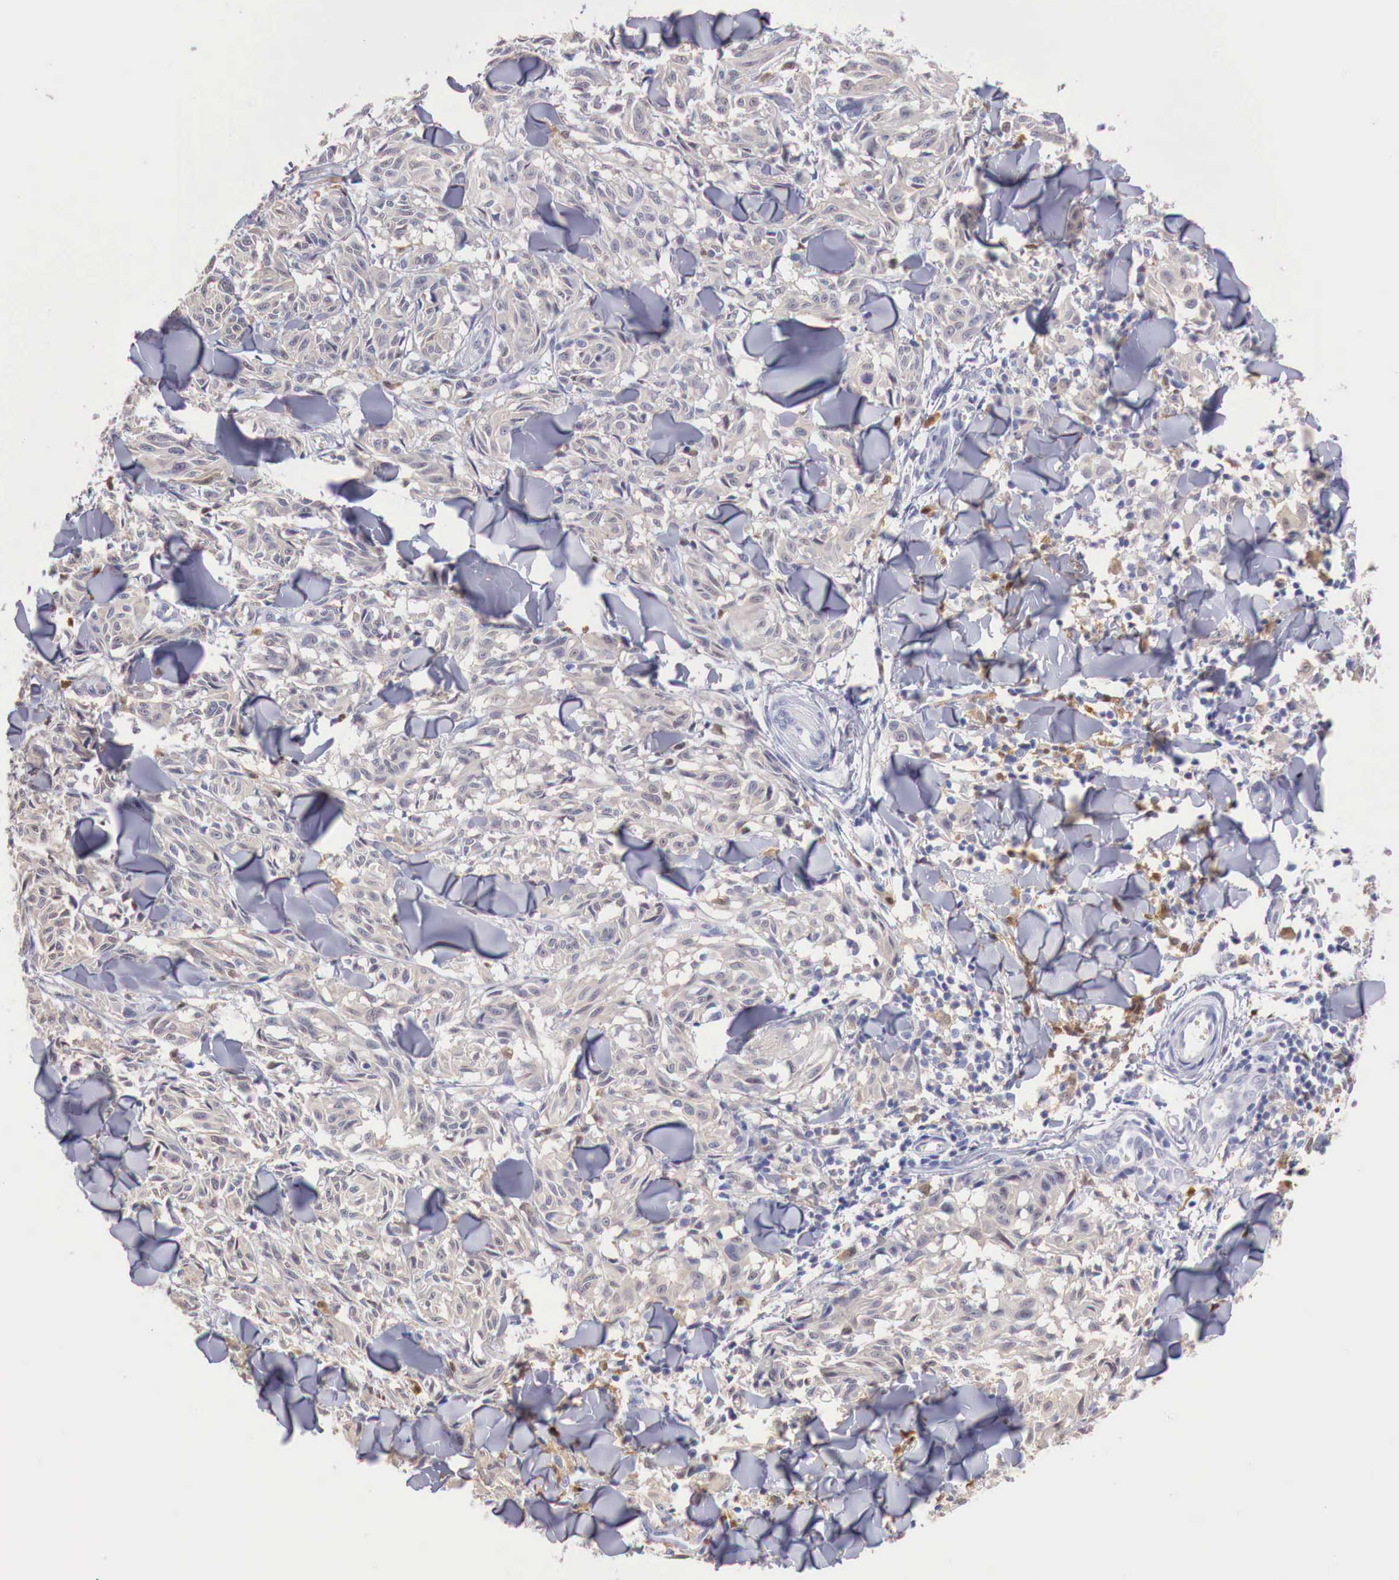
{"staining": {"intensity": "weak", "quantity": "<25%", "location": "cytoplasmic/membranous"}, "tissue": "melanoma", "cell_type": "Tumor cells", "image_type": "cancer", "snomed": [{"axis": "morphology", "description": "Malignant melanoma, NOS"}, {"axis": "topography", "description": "Skin"}], "caption": "An immunohistochemistry (IHC) micrograph of melanoma is shown. There is no staining in tumor cells of melanoma. The staining is performed using DAB brown chromogen with nuclei counter-stained in using hematoxylin.", "gene": "RENBP", "patient": {"sex": "male", "age": 54}}